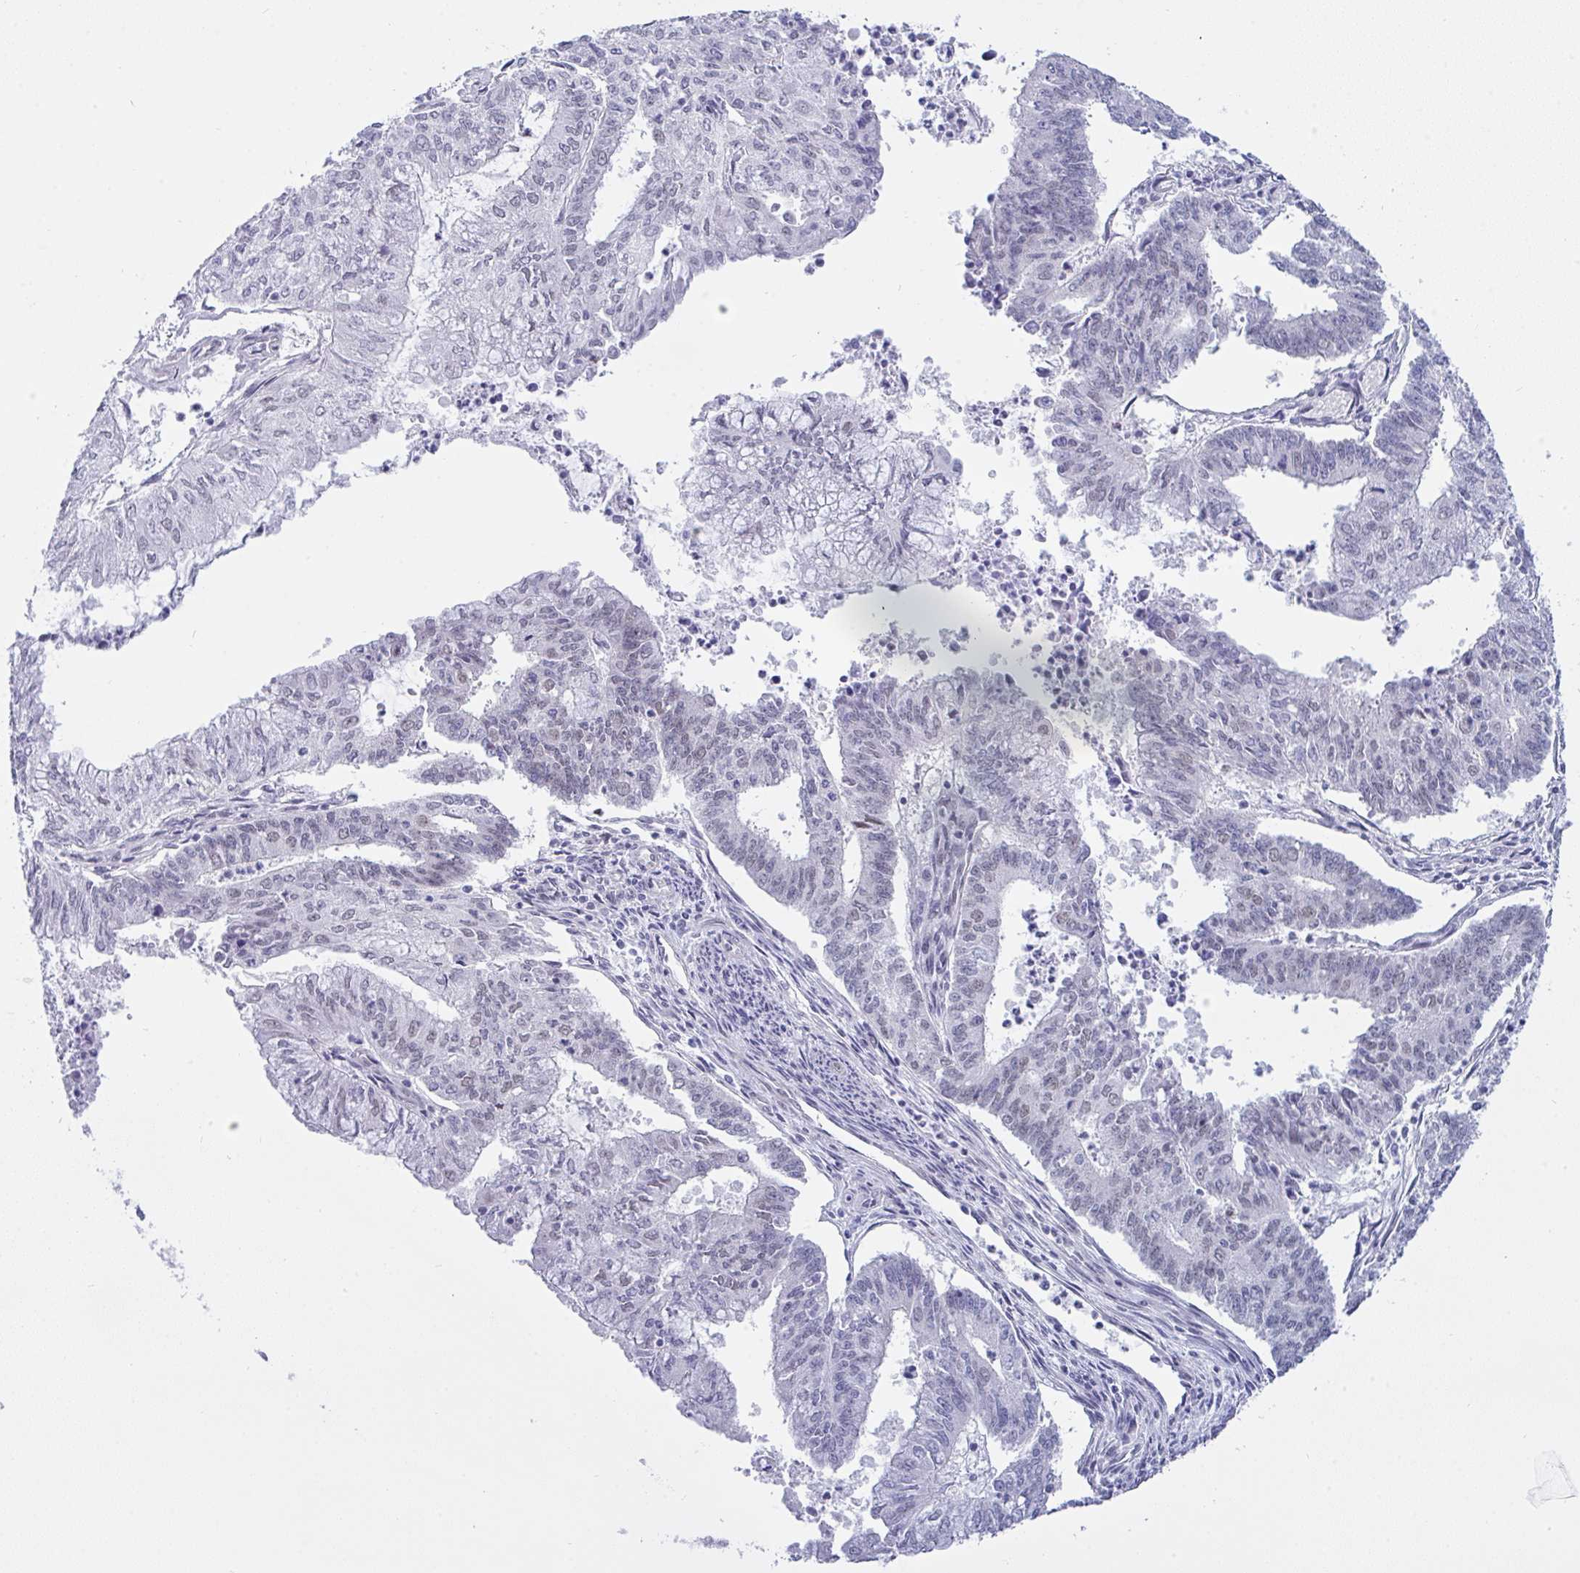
{"staining": {"intensity": "weak", "quantity": "<25%", "location": "nuclear"}, "tissue": "endometrial cancer", "cell_type": "Tumor cells", "image_type": "cancer", "snomed": [{"axis": "morphology", "description": "Adenocarcinoma, NOS"}, {"axis": "topography", "description": "Endometrium"}], "caption": "Immunohistochemistry of endometrial cancer (adenocarcinoma) demonstrates no positivity in tumor cells.", "gene": "FBXL22", "patient": {"sex": "female", "age": 61}}